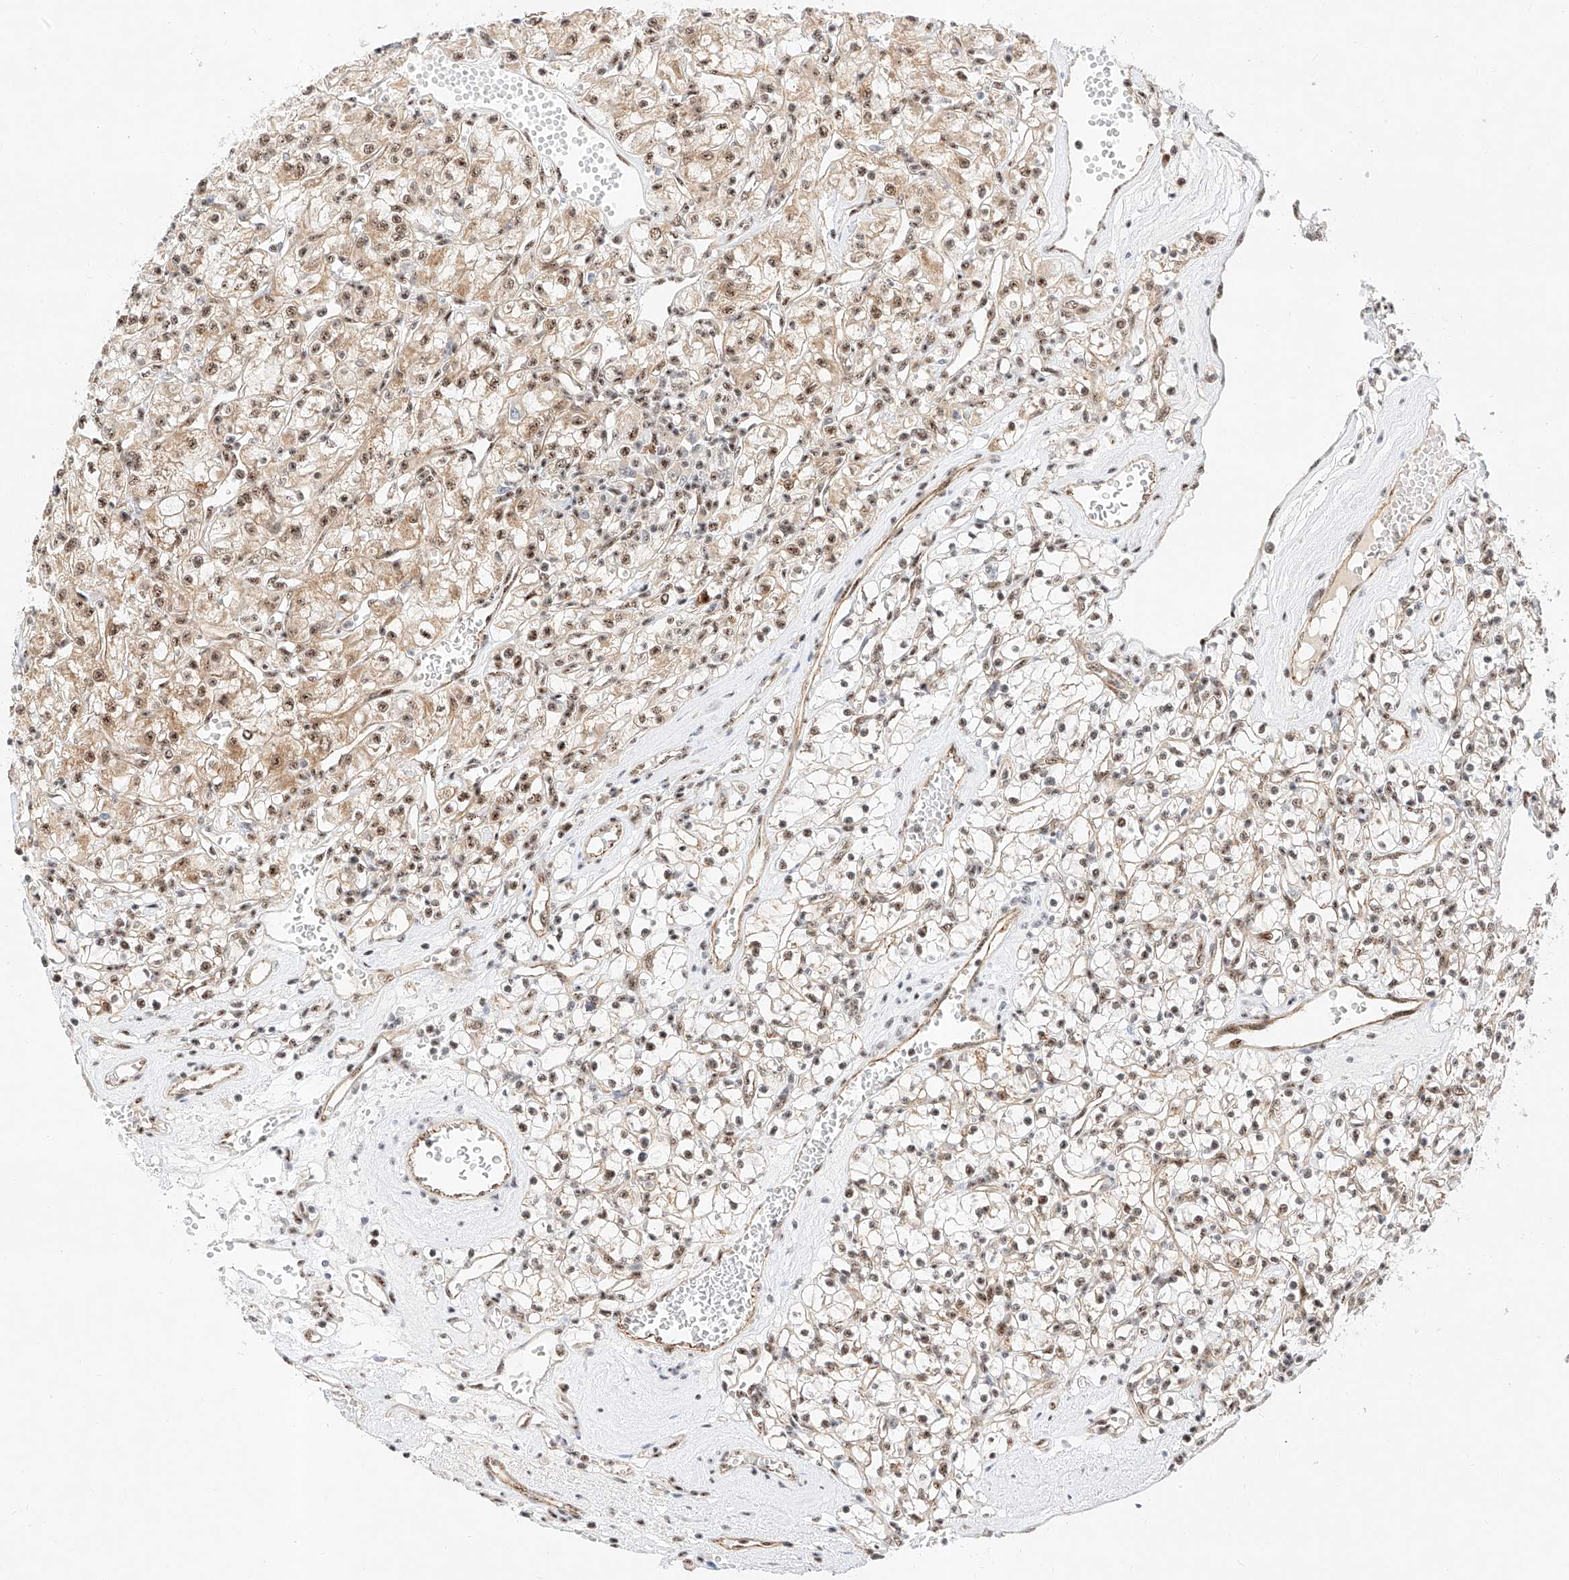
{"staining": {"intensity": "moderate", "quantity": "25%-75%", "location": "cytoplasmic/membranous,nuclear"}, "tissue": "renal cancer", "cell_type": "Tumor cells", "image_type": "cancer", "snomed": [{"axis": "morphology", "description": "Adenocarcinoma, NOS"}, {"axis": "topography", "description": "Kidney"}], "caption": "Moderate cytoplasmic/membranous and nuclear expression for a protein is identified in approximately 25%-75% of tumor cells of renal cancer using immunohistochemistry.", "gene": "ATXN7L2", "patient": {"sex": "female", "age": 59}}